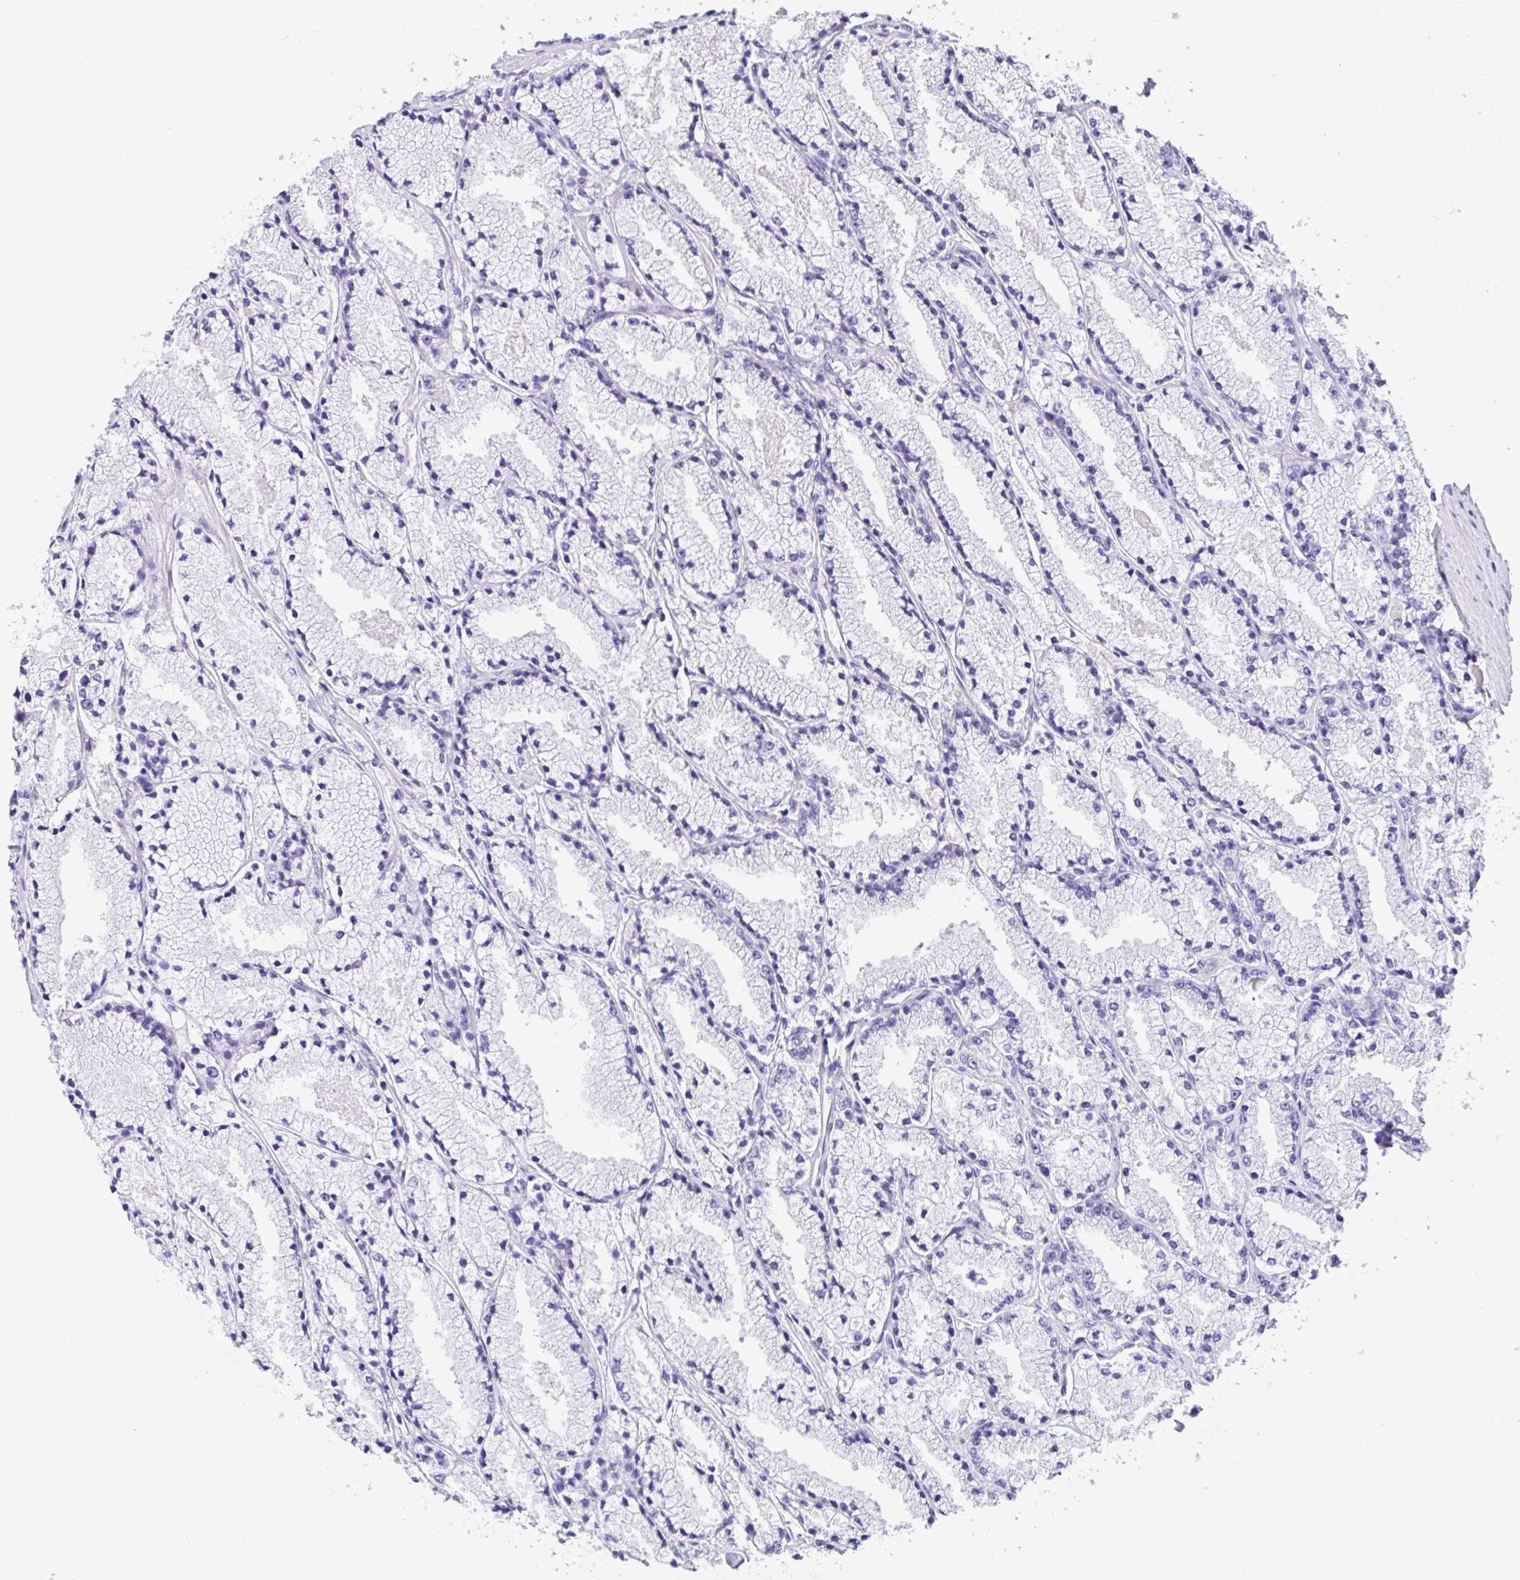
{"staining": {"intensity": "negative", "quantity": "none", "location": "none"}, "tissue": "prostate cancer", "cell_type": "Tumor cells", "image_type": "cancer", "snomed": [{"axis": "morphology", "description": "Adenocarcinoma, High grade"}, {"axis": "topography", "description": "Prostate"}], "caption": "There is no significant expression in tumor cells of adenocarcinoma (high-grade) (prostate).", "gene": "TMCO5A", "patient": {"sex": "male", "age": 63}}